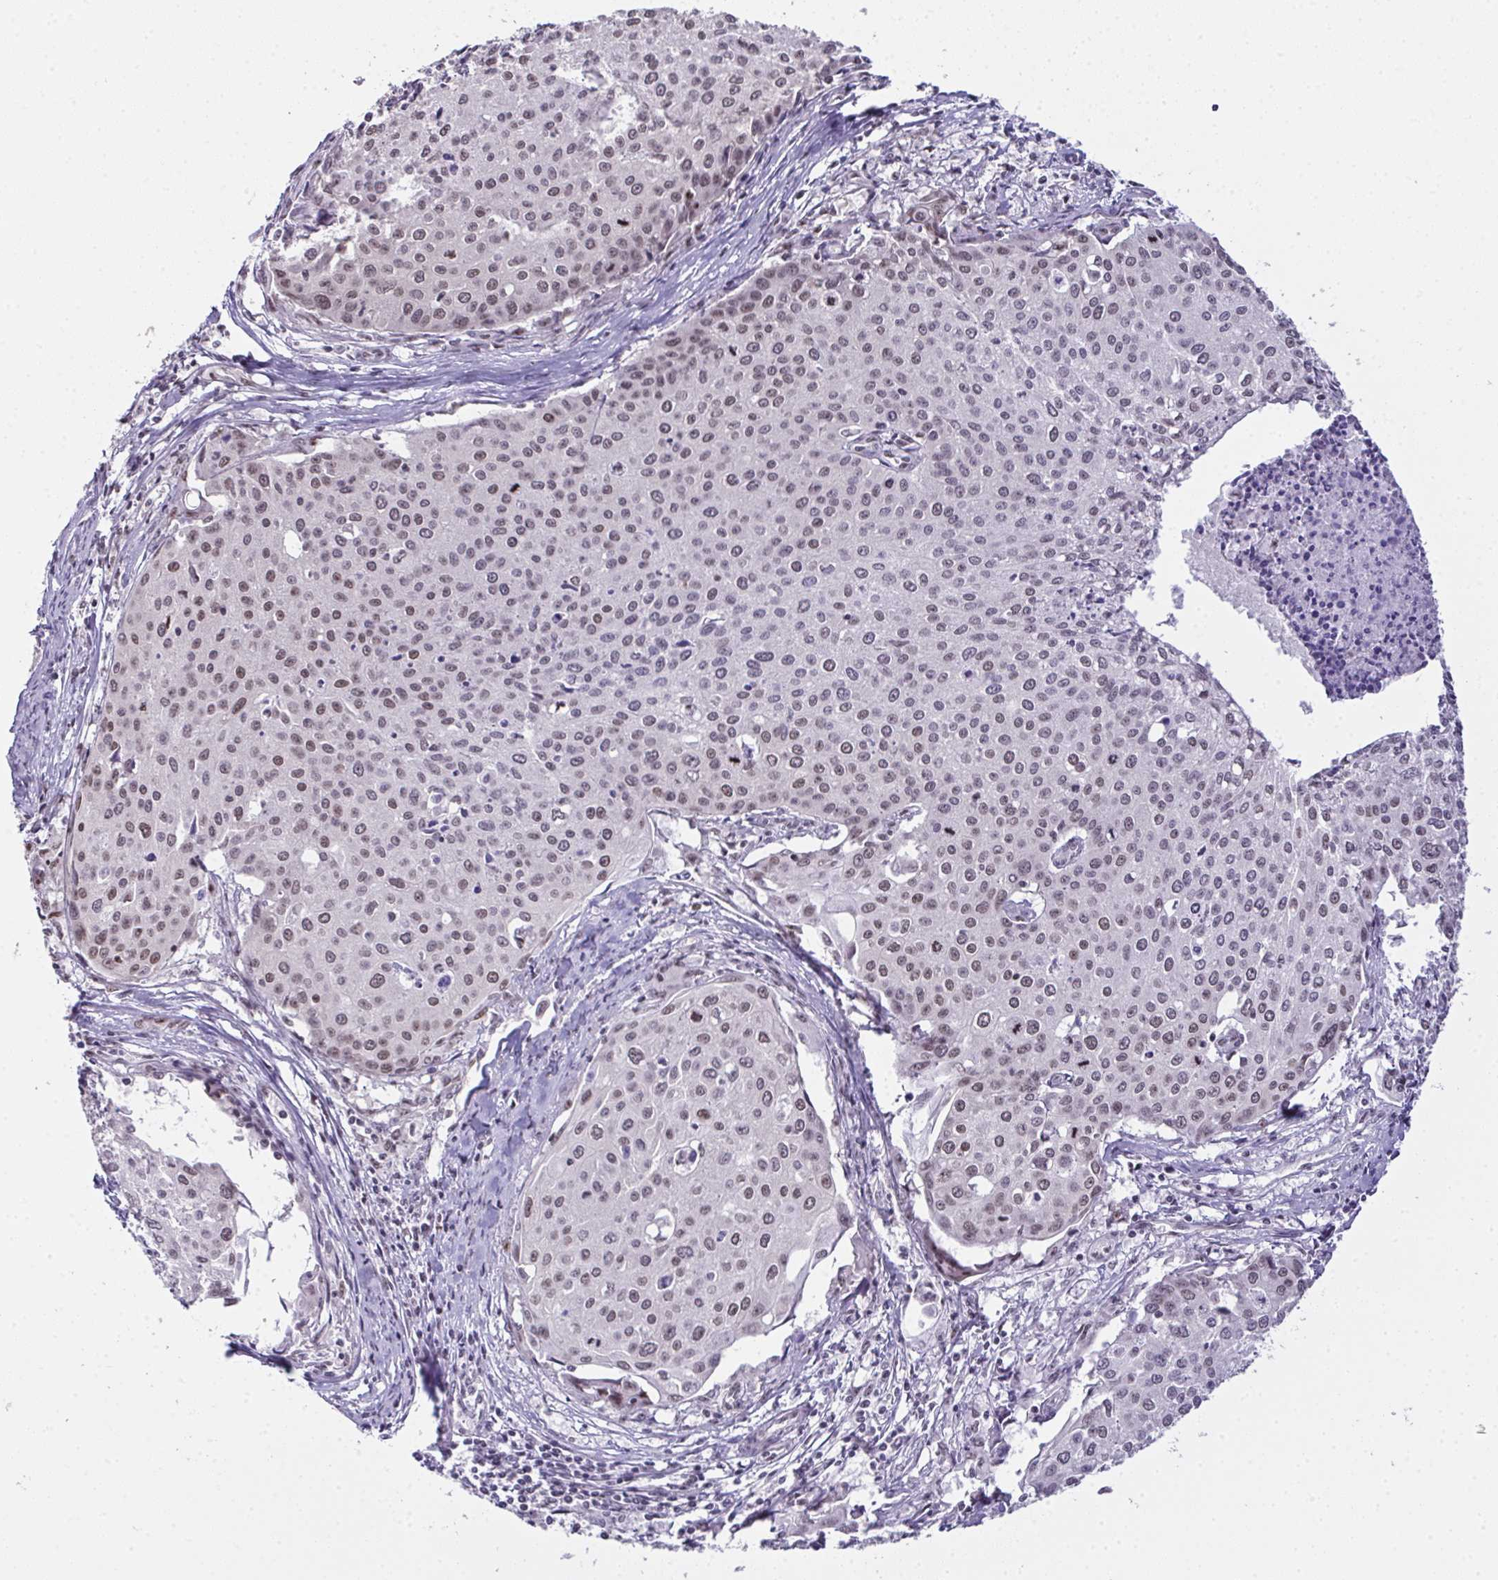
{"staining": {"intensity": "moderate", "quantity": ">75%", "location": "nuclear"}, "tissue": "cervical cancer", "cell_type": "Tumor cells", "image_type": "cancer", "snomed": [{"axis": "morphology", "description": "Squamous cell carcinoma, NOS"}, {"axis": "topography", "description": "Cervix"}], "caption": "Immunohistochemical staining of cervical cancer displays medium levels of moderate nuclear protein positivity in about >75% of tumor cells.", "gene": "ZNF800", "patient": {"sex": "female", "age": 38}}